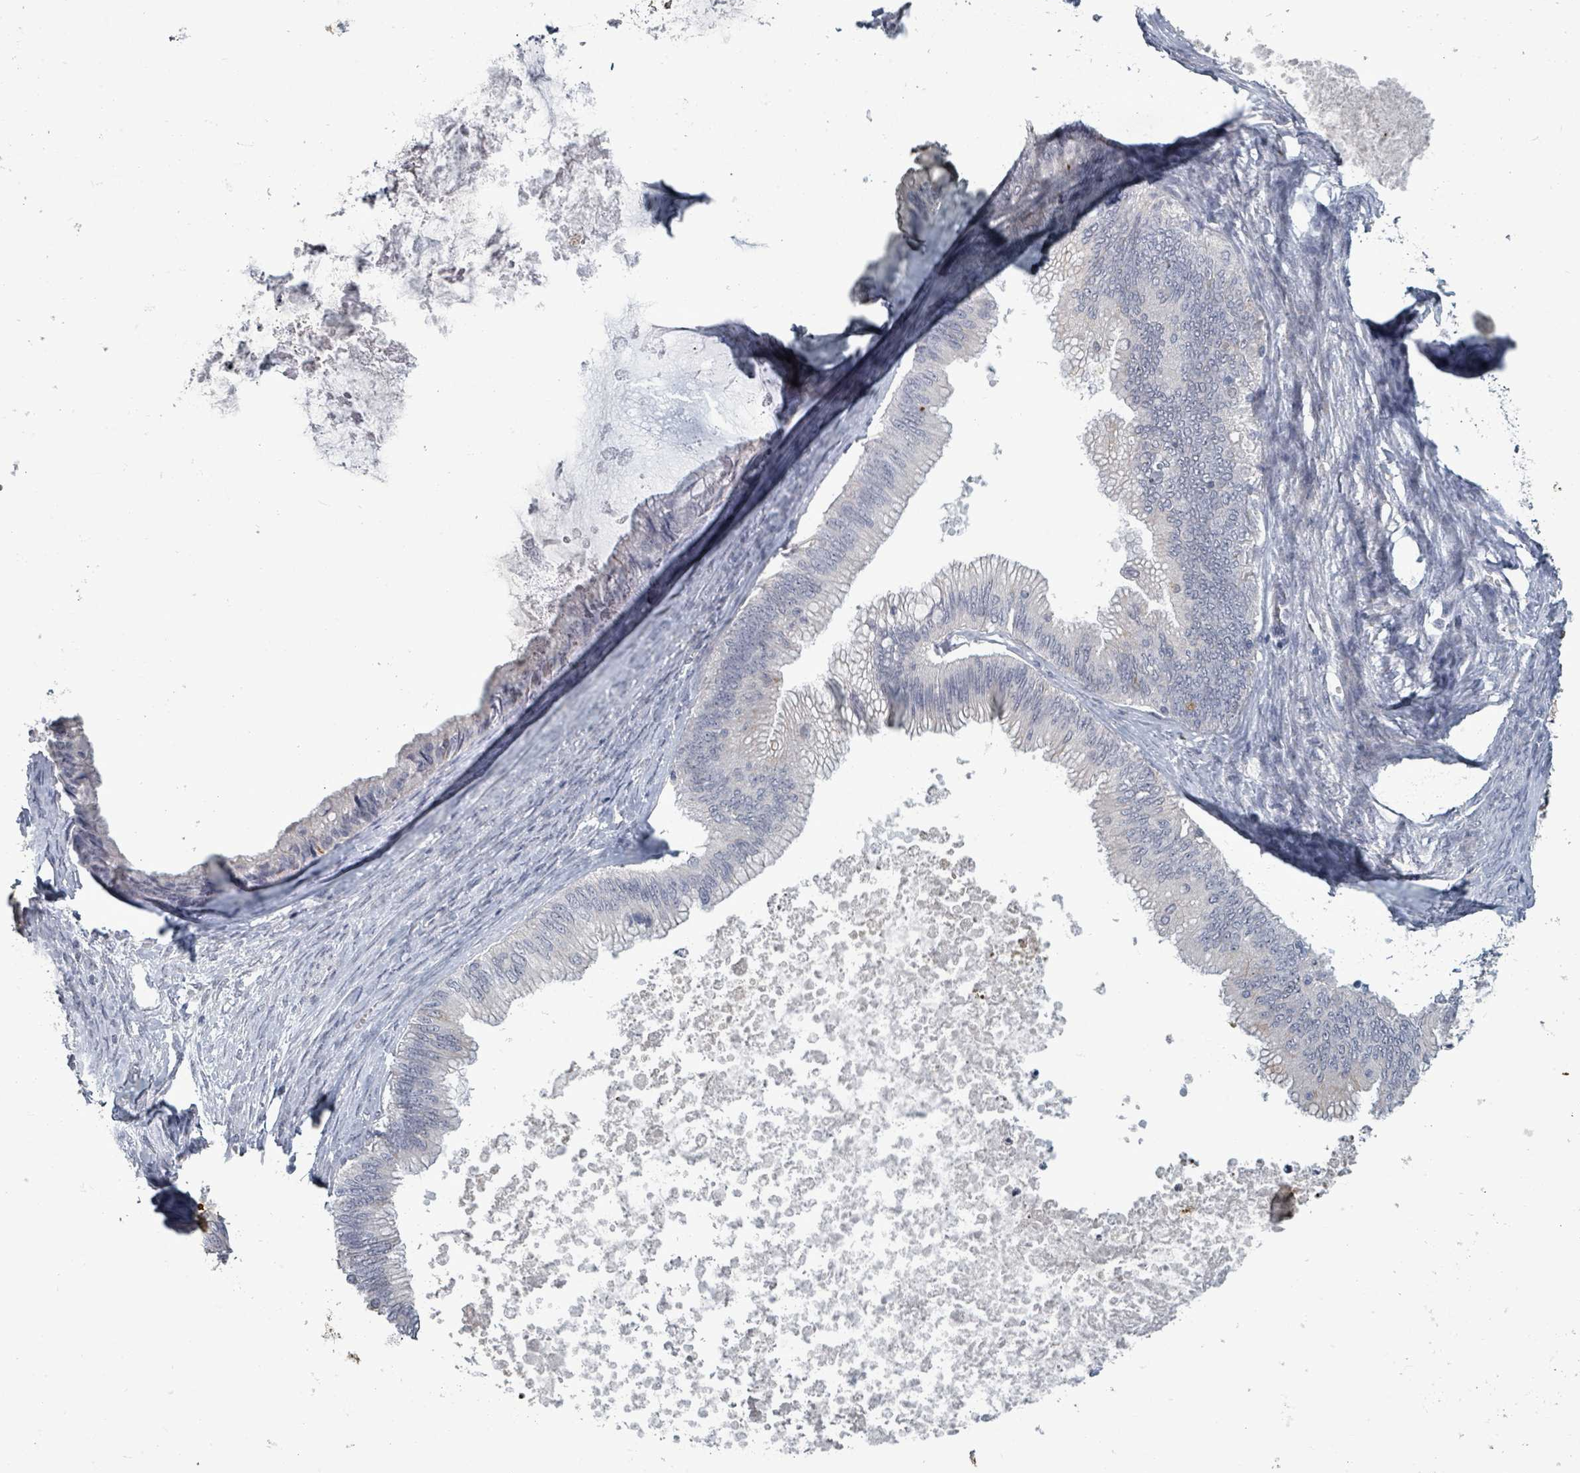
{"staining": {"intensity": "negative", "quantity": "none", "location": "none"}, "tissue": "ovarian cancer", "cell_type": "Tumor cells", "image_type": "cancer", "snomed": [{"axis": "morphology", "description": "Cystadenocarcinoma, mucinous, NOS"}, {"axis": "topography", "description": "Ovary"}], "caption": "Tumor cells show no significant expression in mucinous cystadenocarcinoma (ovarian).", "gene": "PTPN20", "patient": {"sex": "female", "age": 35}}